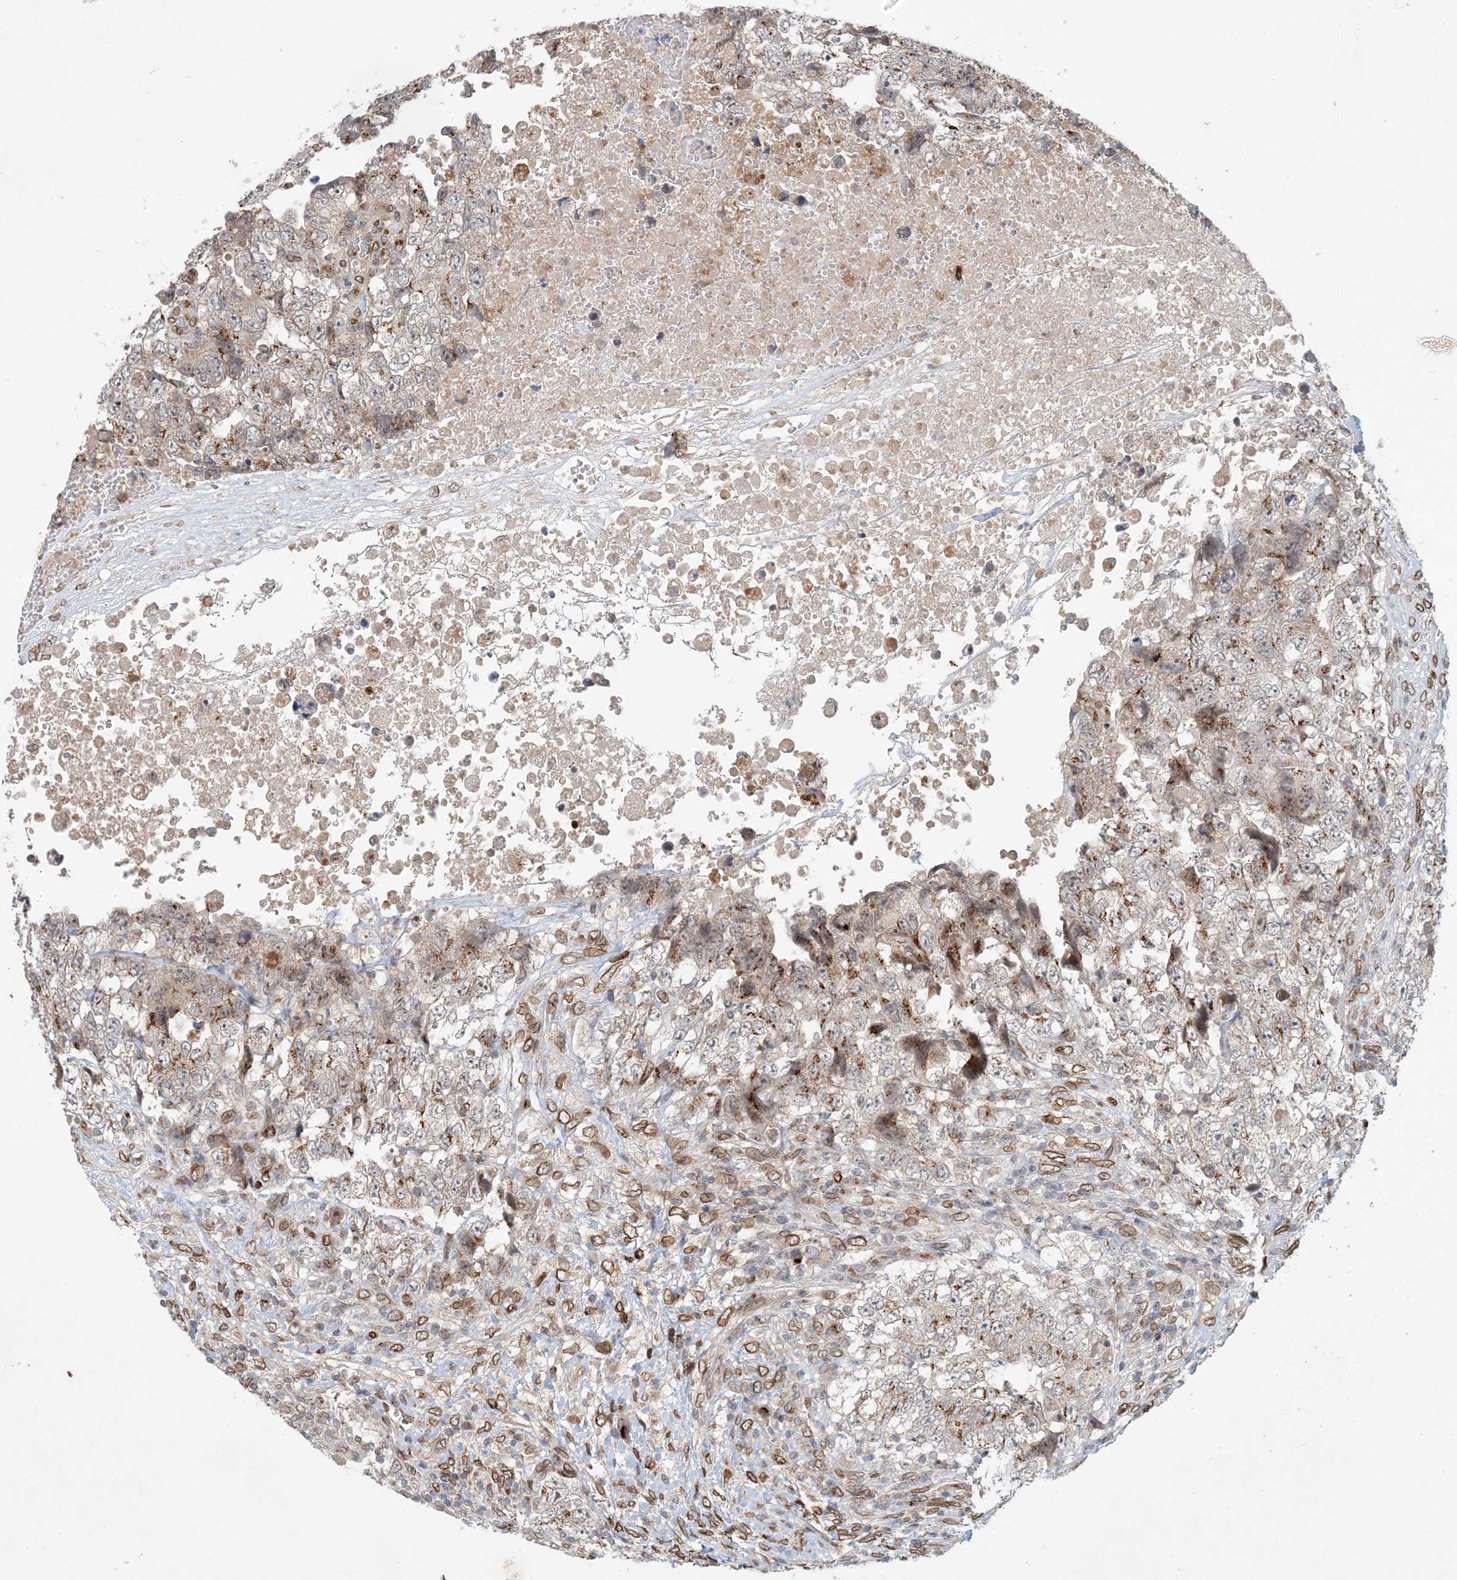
{"staining": {"intensity": "moderate", "quantity": "<25%", "location": "cytoplasmic/membranous,nuclear"}, "tissue": "testis cancer", "cell_type": "Tumor cells", "image_type": "cancer", "snomed": [{"axis": "morphology", "description": "Carcinoma, Embryonal, NOS"}, {"axis": "topography", "description": "Testis"}], "caption": "This photomicrograph reveals immunohistochemistry (IHC) staining of testis cancer, with low moderate cytoplasmic/membranous and nuclear expression in approximately <25% of tumor cells.", "gene": "SLC35A2", "patient": {"sex": "male", "age": 37}}